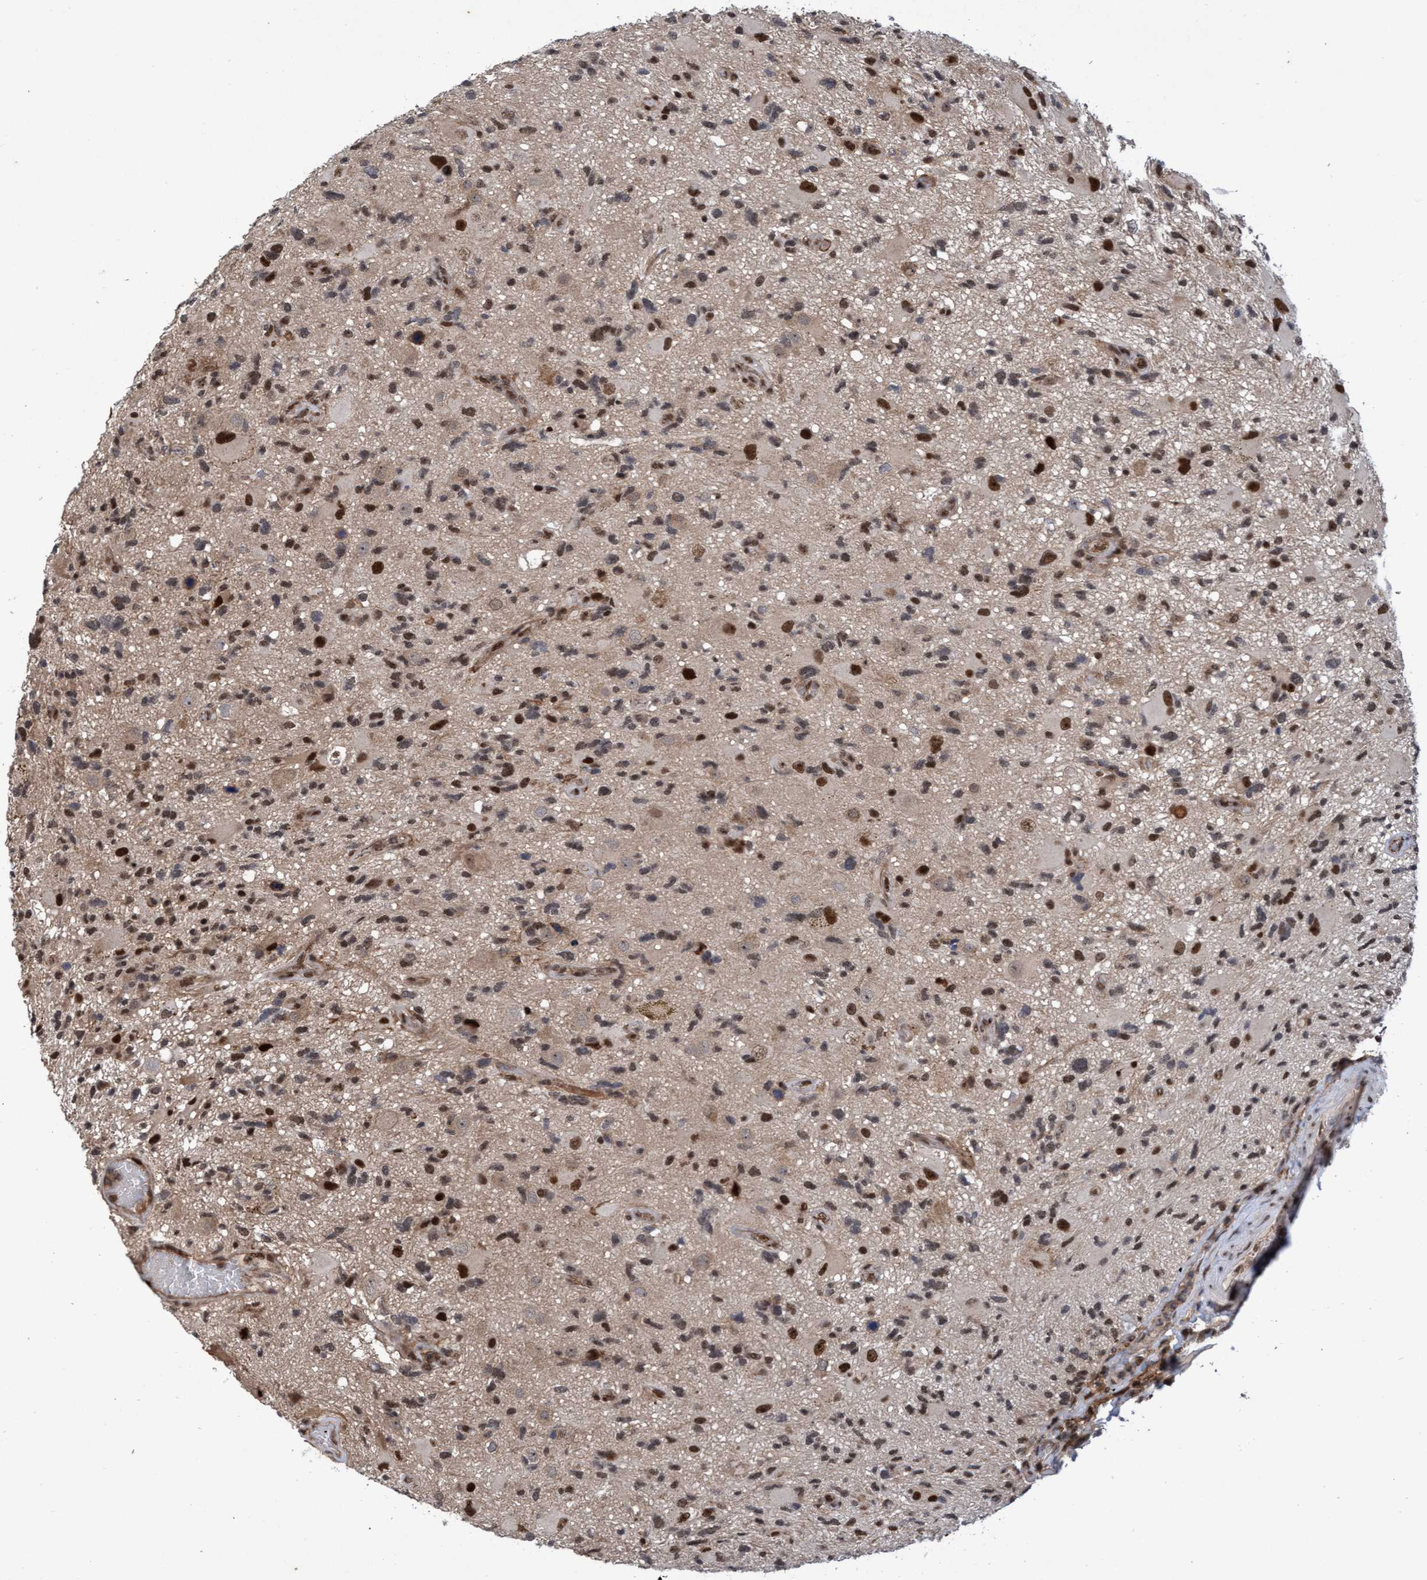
{"staining": {"intensity": "moderate", "quantity": "25%-75%", "location": "nuclear"}, "tissue": "glioma", "cell_type": "Tumor cells", "image_type": "cancer", "snomed": [{"axis": "morphology", "description": "Glioma, malignant, High grade"}, {"axis": "topography", "description": "Brain"}], "caption": "IHC (DAB) staining of malignant glioma (high-grade) displays moderate nuclear protein staining in about 25%-75% of tumor cells. (Stains: DAB (3,3'-diaminobenzidine) in brown, nuclei in blue, Microscopy: brightfield microscopy at high magnification).", "gene": "GTF2F1", "patient": {"sex": "male", "age": 33}}